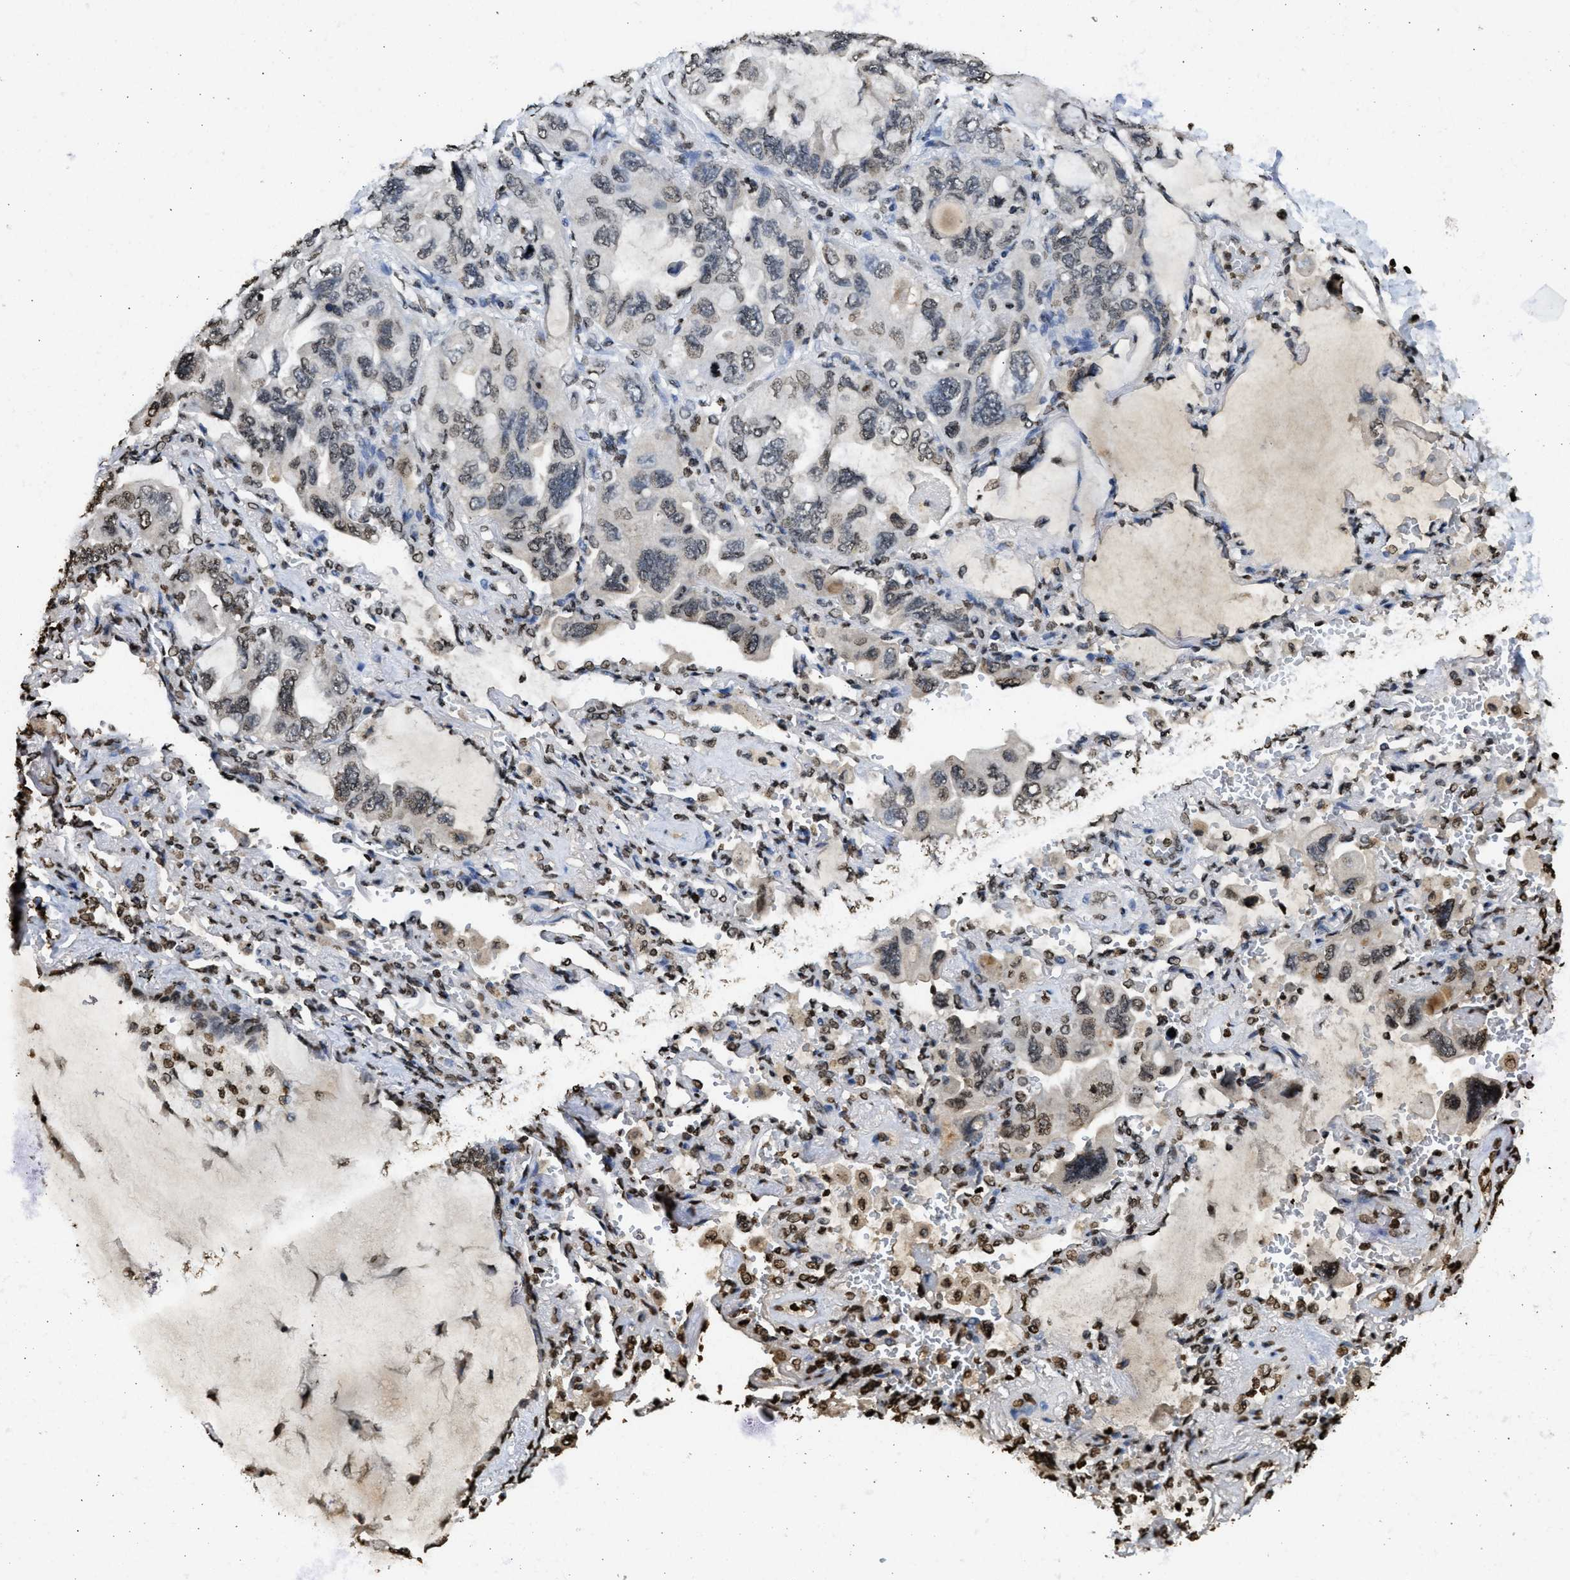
{"staining": {"intensity": "weak", "quantity": "25%-75%", "location": "nuclear"}, "tissue": "lung cancer", "cell_type": "Tumor cells", "image_type": "cancer", "snomed": [{"axis": "morphology", "description": "Squamous cell carcinoma, NOS"}, {"axis": "topography", "description": "Lung"}], "caption": "Immunohistochemical staining of human lung cancer (squamous cell carcinoma) exhibits weak nuclear protein expression in about 25%-75% of tumor cells.", "gene": "RRAGC", "patient": {"sex": "female", "age": 73}}